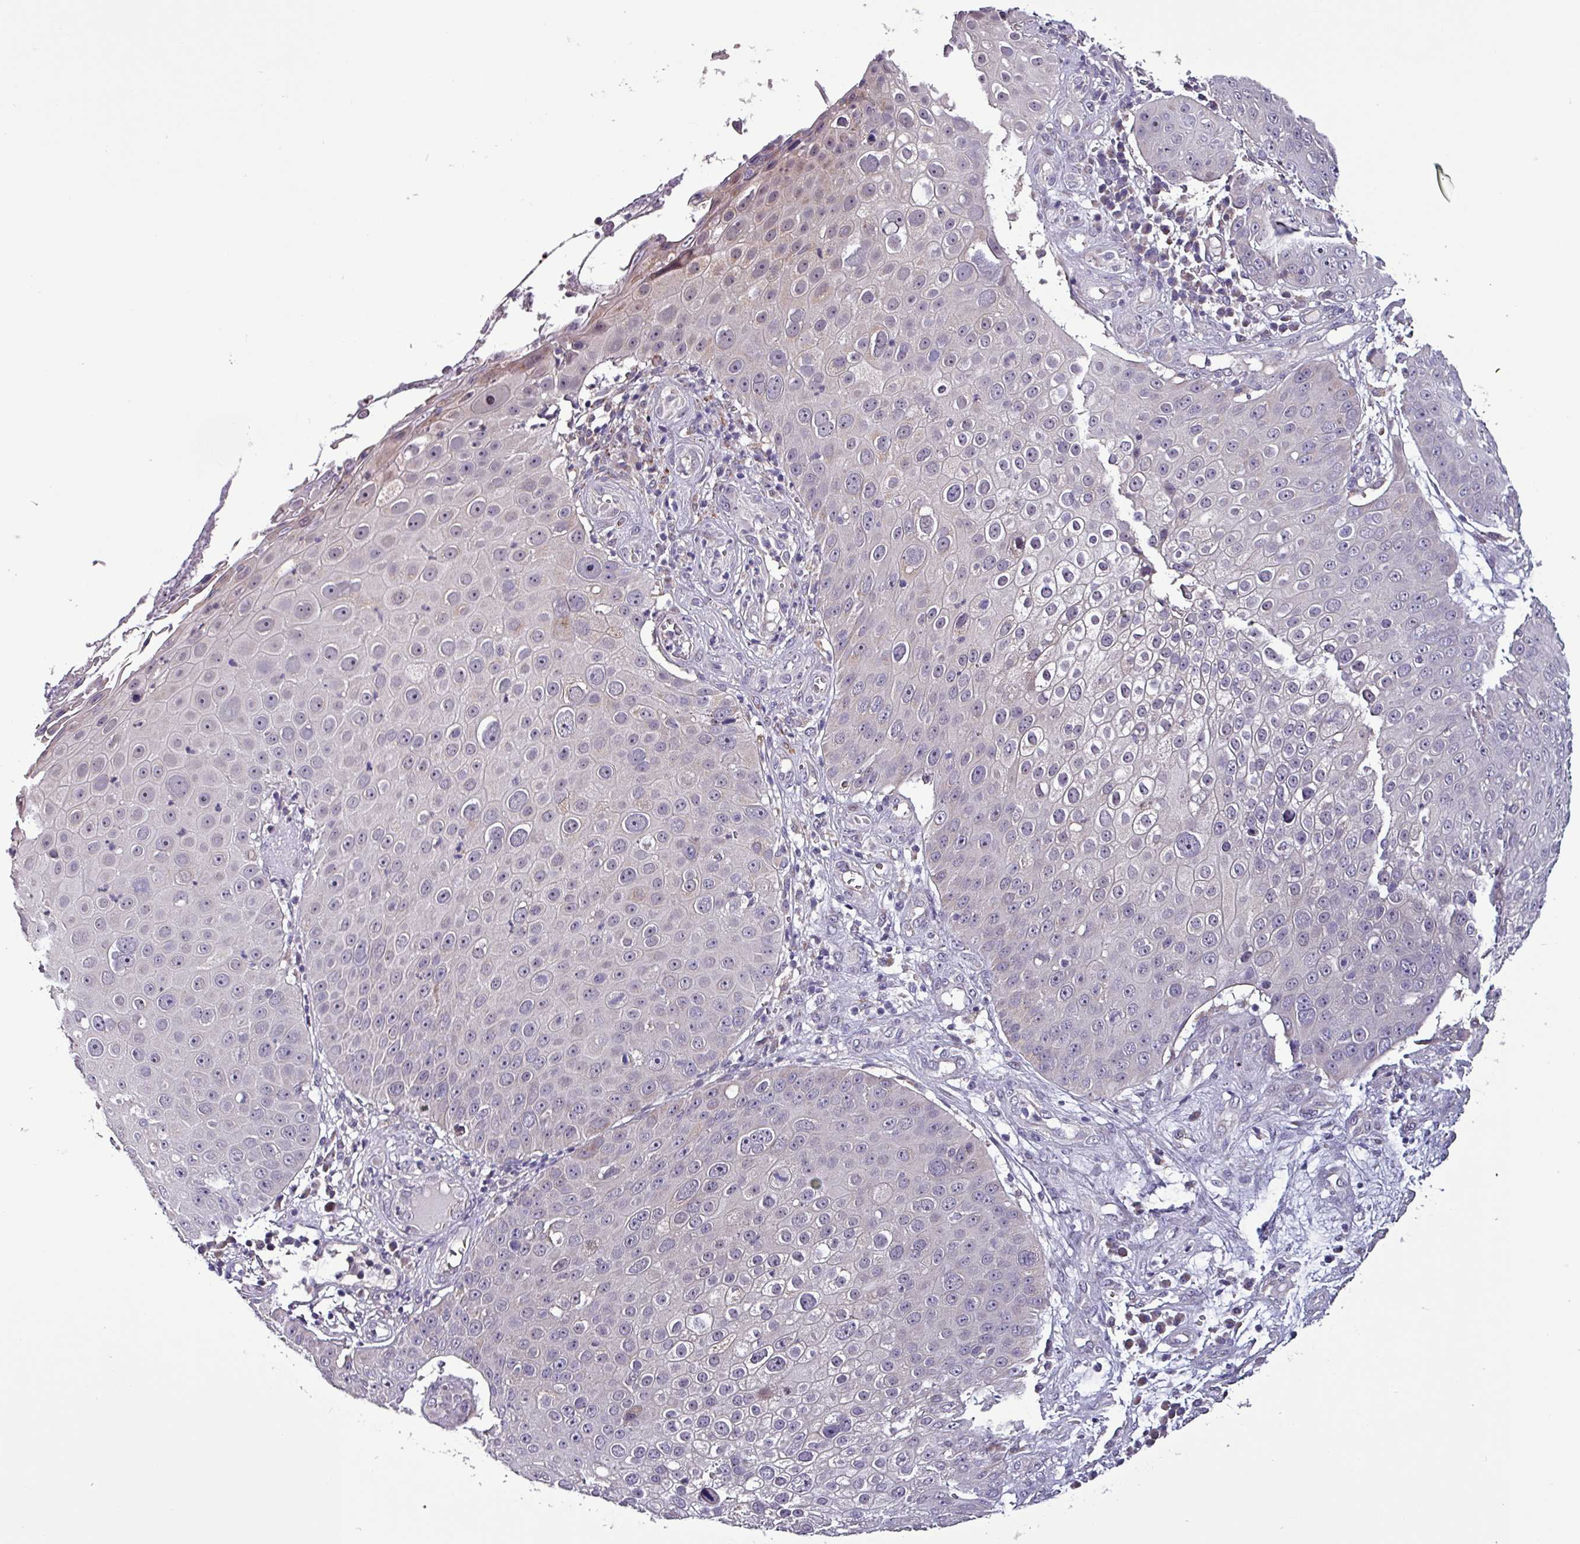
{"staining": {"intensity": "negative", "quantity": "none", "location": "none"}, "tissue": "skin cancer", "cell_type": "Tumor cells", "image_type": "cancer", "snomed": [{"axis": "morphology", "description": "Squamous cell carcinoma, NOS"}, {"axis": "topography", "description": "Skin"}], "caption": "Immunohistochemistry image of neoplastic tissue: human squamous cell carcinoma (skin) stained with DAB demonstrates no significant protein positivity in tumor cells.", "gene": "GRAPL", "patient": {"sex": "male", "age": 71}}